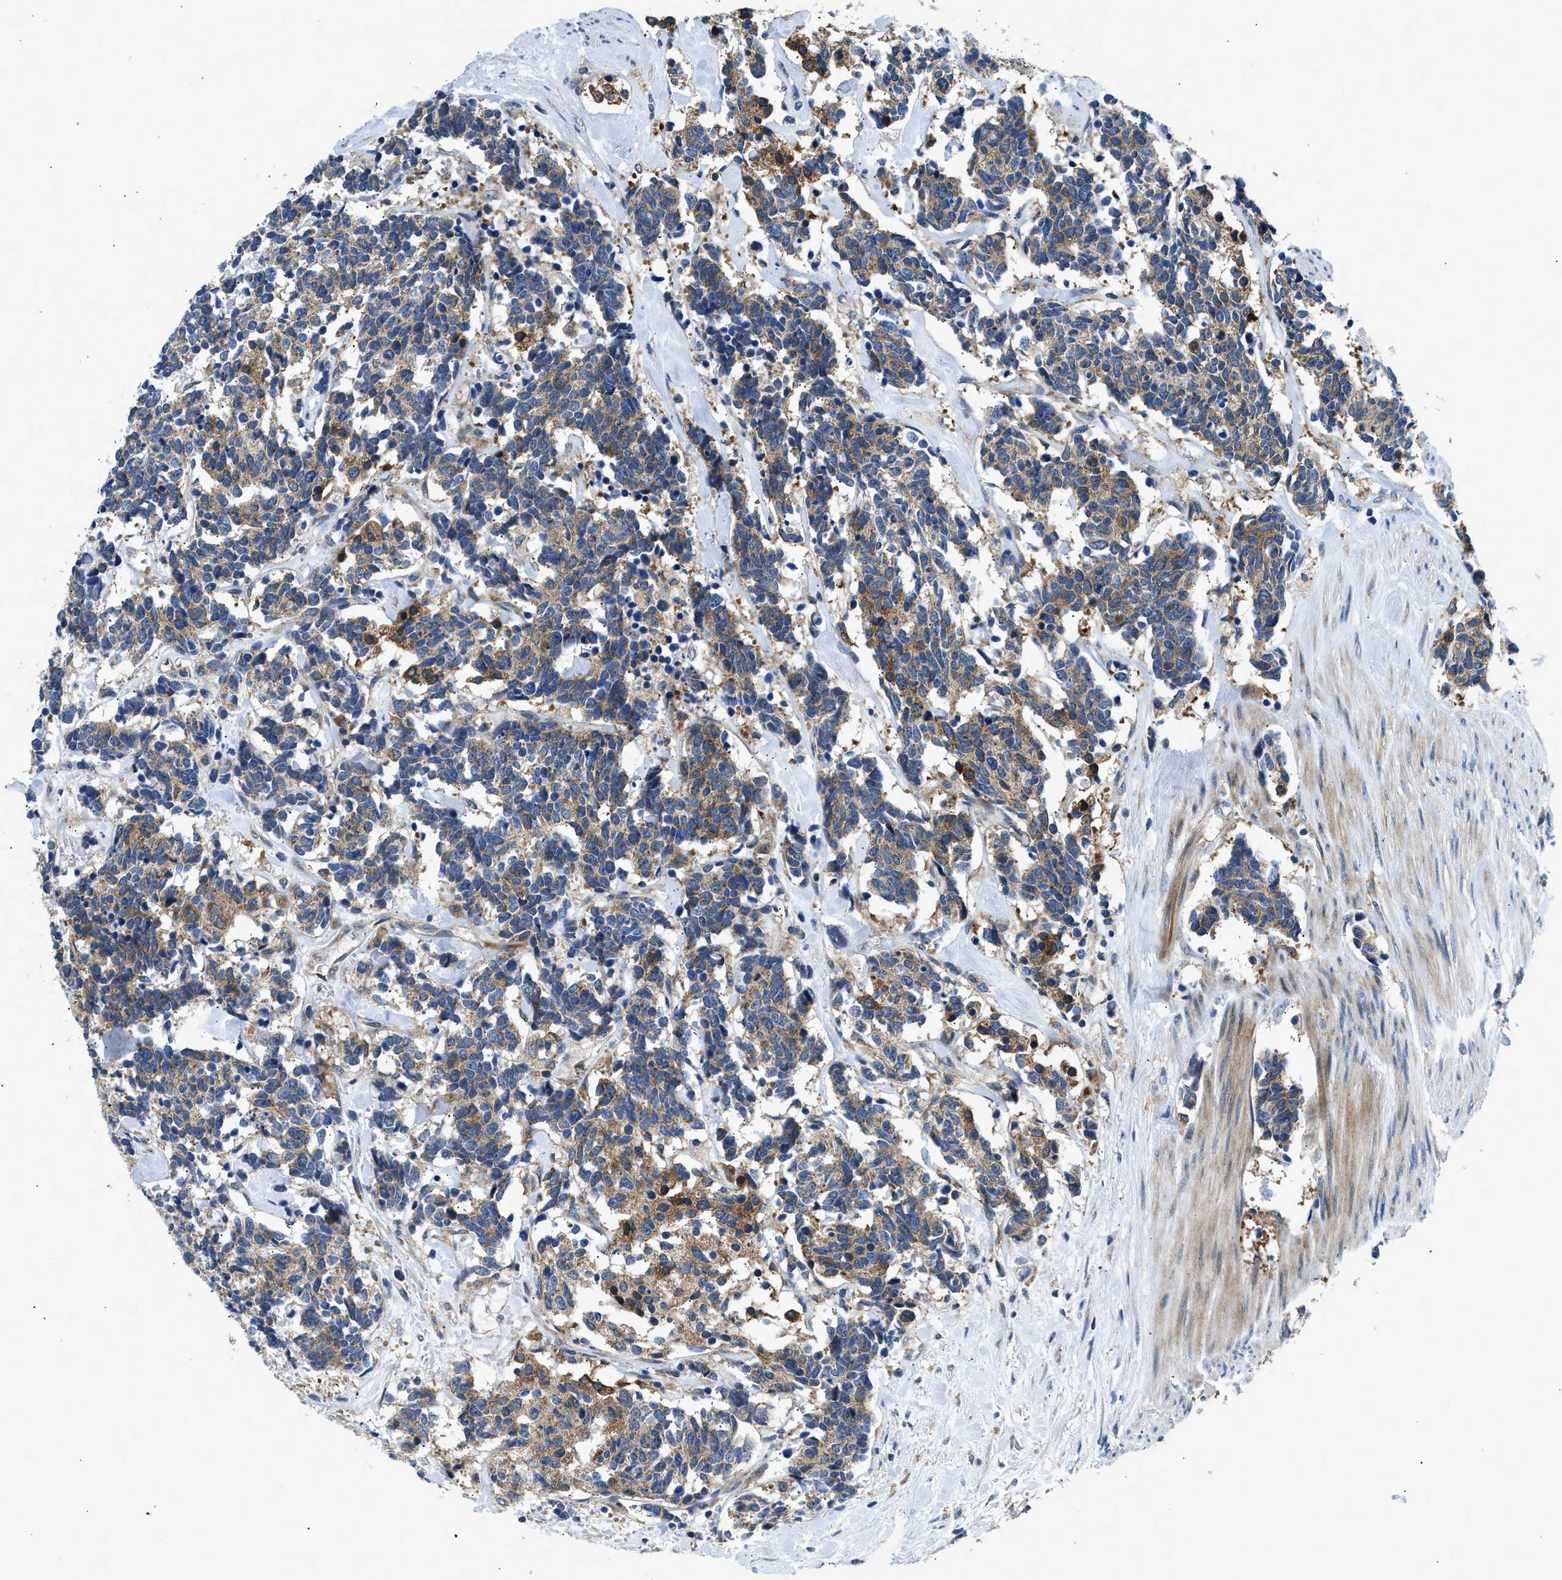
{"staining": {"intensity": "moderate", "quantity": ">75%", "location": "cytoplasmic/membranous"}, "tissue": "carcinoid", "cell_type": "Tumor cells", "image_type": "cancer", "snomed": [{"axis": "morphology", "description": "Carcinoma, NOS"}, {"axis": "morphology", "description": "Carcinoid, malignant, NOS"}, {"axis": "topography", "description": "Urinary bladder"}], "caption": "Protein expression analysis of human carcinoma reveals moderate cytoplasmic/membranous expression in approximately >75% of tumor cells.", "gene": "LPIN2", "patient": {"sex": "male", "age": 57}}